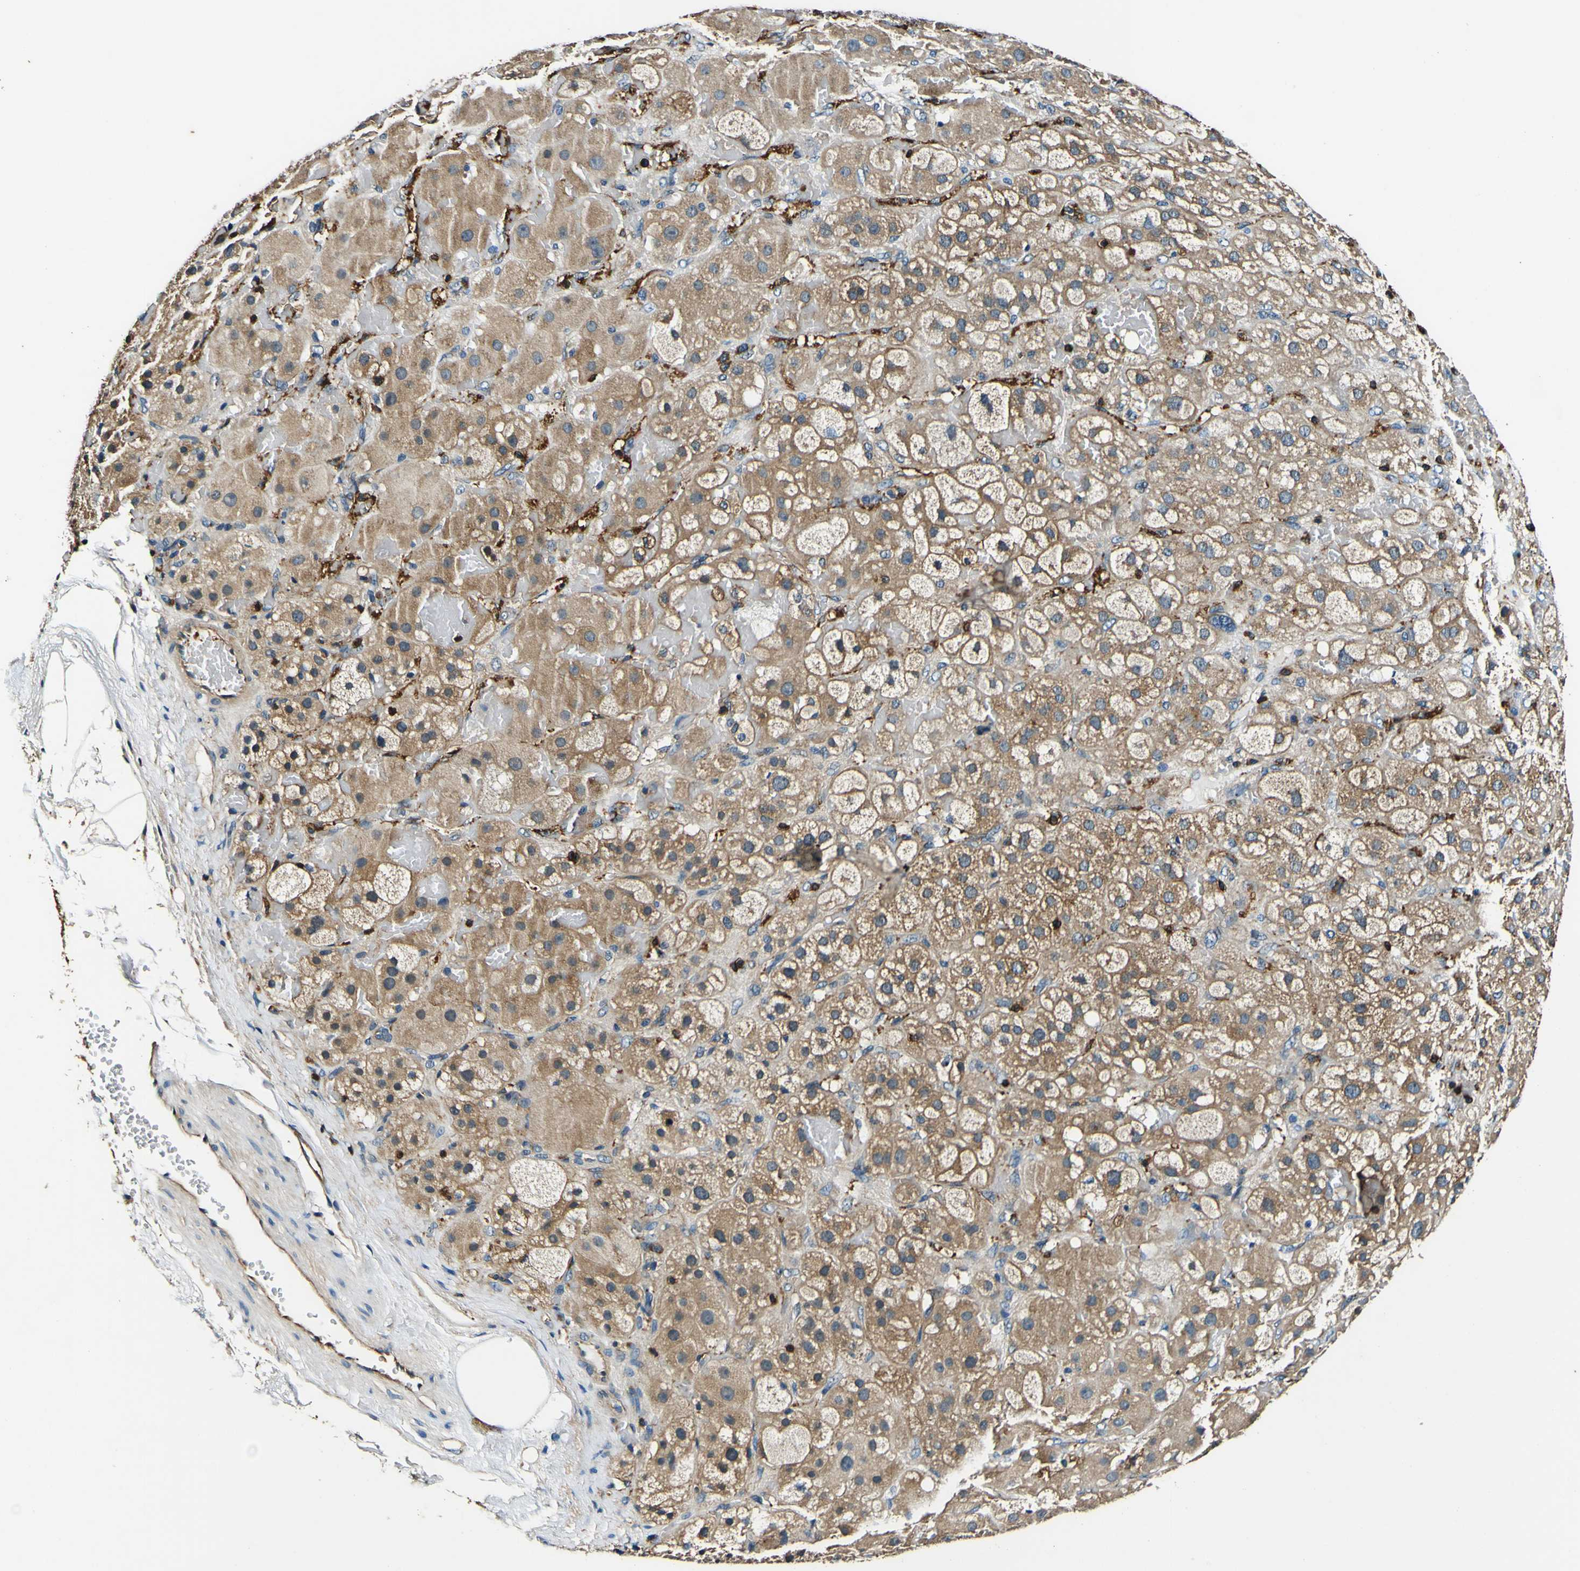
{"staining": {"intensity": "moderate", "quantity": ">75%", "location": "cytoplasmic/membranous"}, "tissue": "adrenal gland", "cell_type": "Glandular cells", "image_type": "normal", "snomed": [{"axis": "morphology", "description": "Normal tissue, NOS"}, {"axis": "topography", "description": "Adrenal gland"}], "caption": "Immunohistochemical staining of unremarkable human adrenal gland reveals medium levels of moderate cytoplasmic/membranous expression in approximately >75% of glandular cells. The staining was performed using DAB (3,3'-diaminobenzidine) to visualize the protein expression in brown, while the nuclei were stained in blue with hematoxylin (Magnification: 20x).", "gene": "RHOT2", "patient": {"sex": "female", "age": 47}}